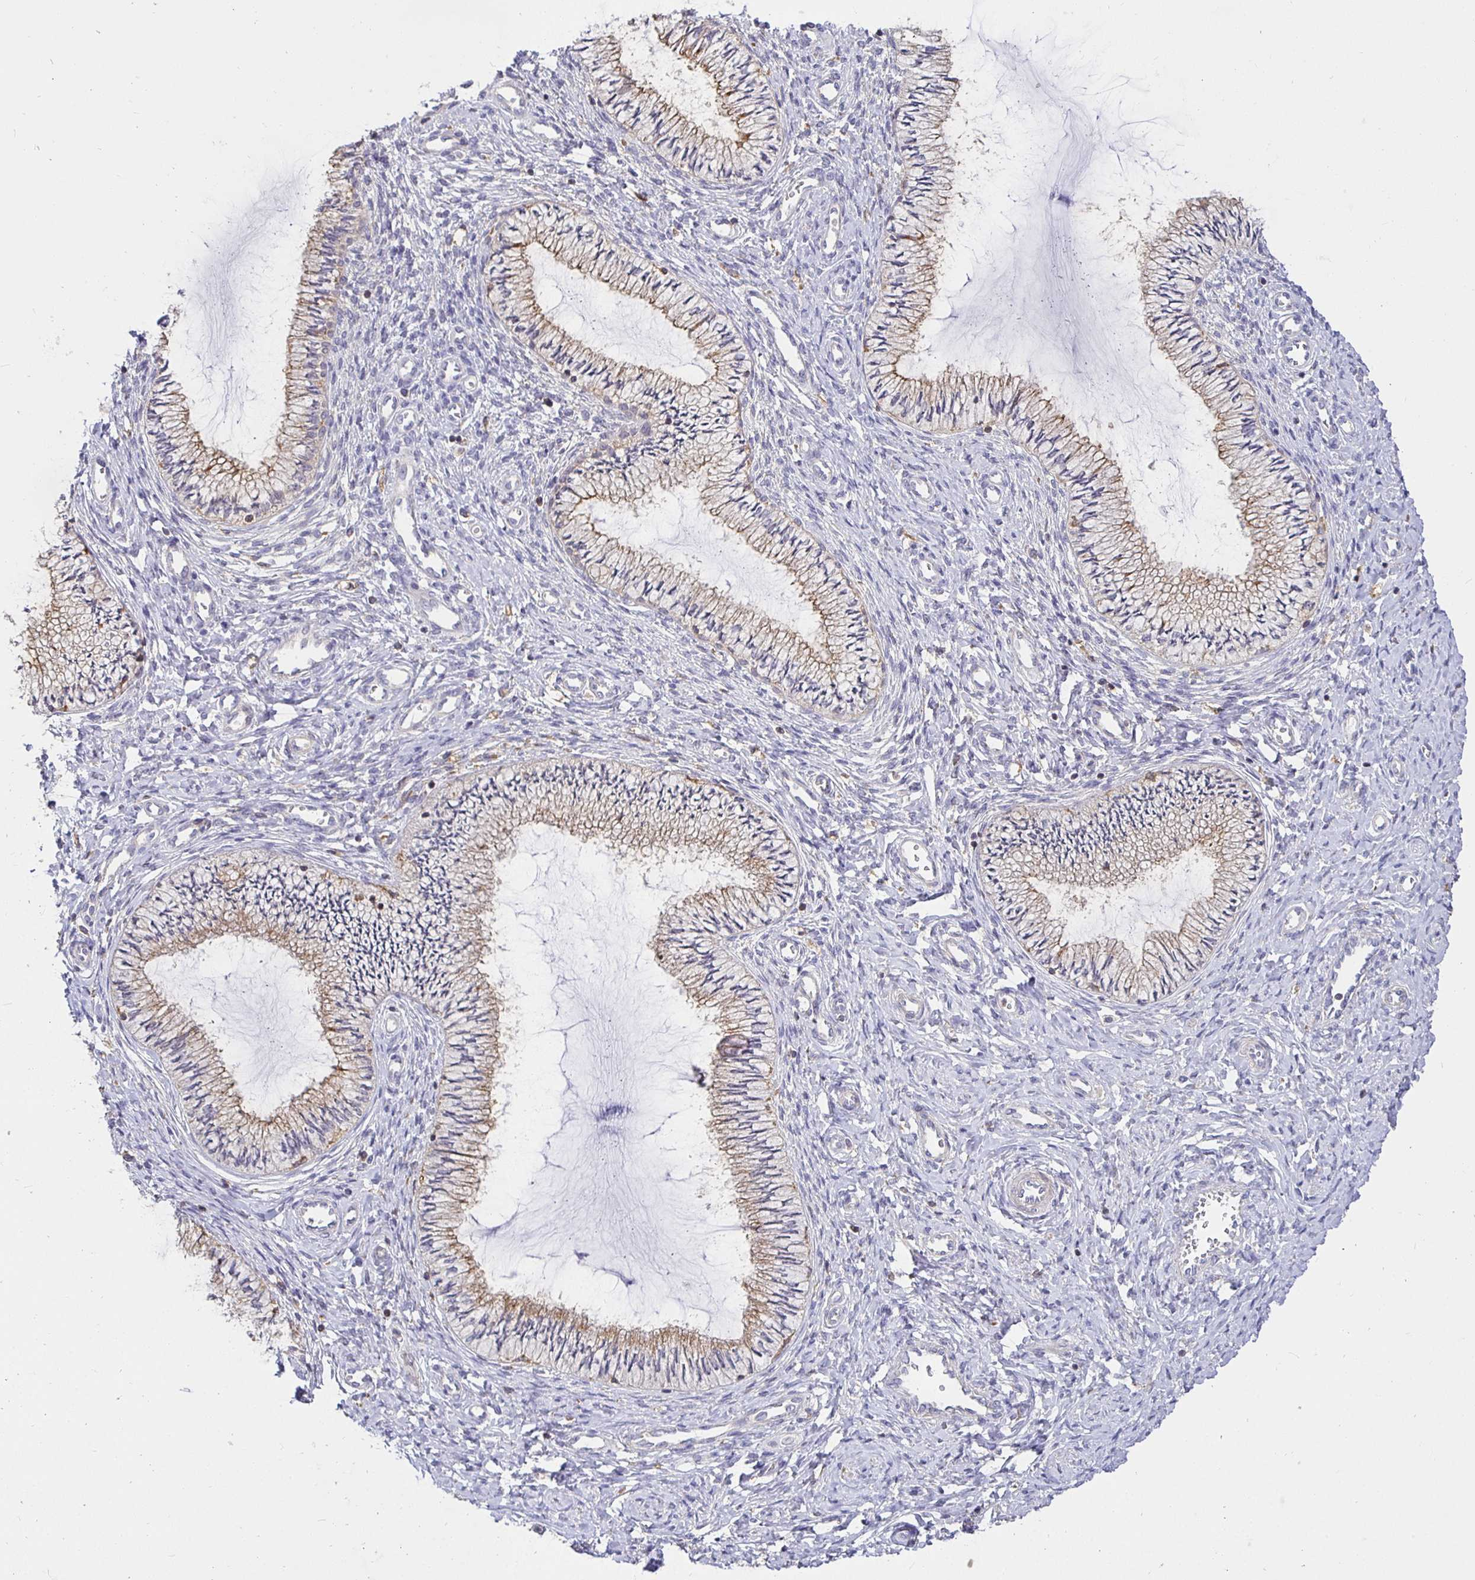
{"staining": {"intensity": "weak", "quantity": "25%-75%", "location": "cytoplasmic/membranous"}, "tissue": "cervix", "cell_type": "Glandular cells", "image_type": "normal", "snomed": [{"axis": "morphology", "description": "Normal tissue, NOS"}, {"axis": "topography", "description": "Cervix"}], "caption": "Brown immunohistochemical staining in benign human cervix exhibits weak cytoplasmic/membranous expression in approximately 25%-75% of glandular cells. (DAB = brown stain, brightfield microscopy at high magnification).", "gene": "ATP6V1F", "patient": {"sex": "female", "age": 24}}